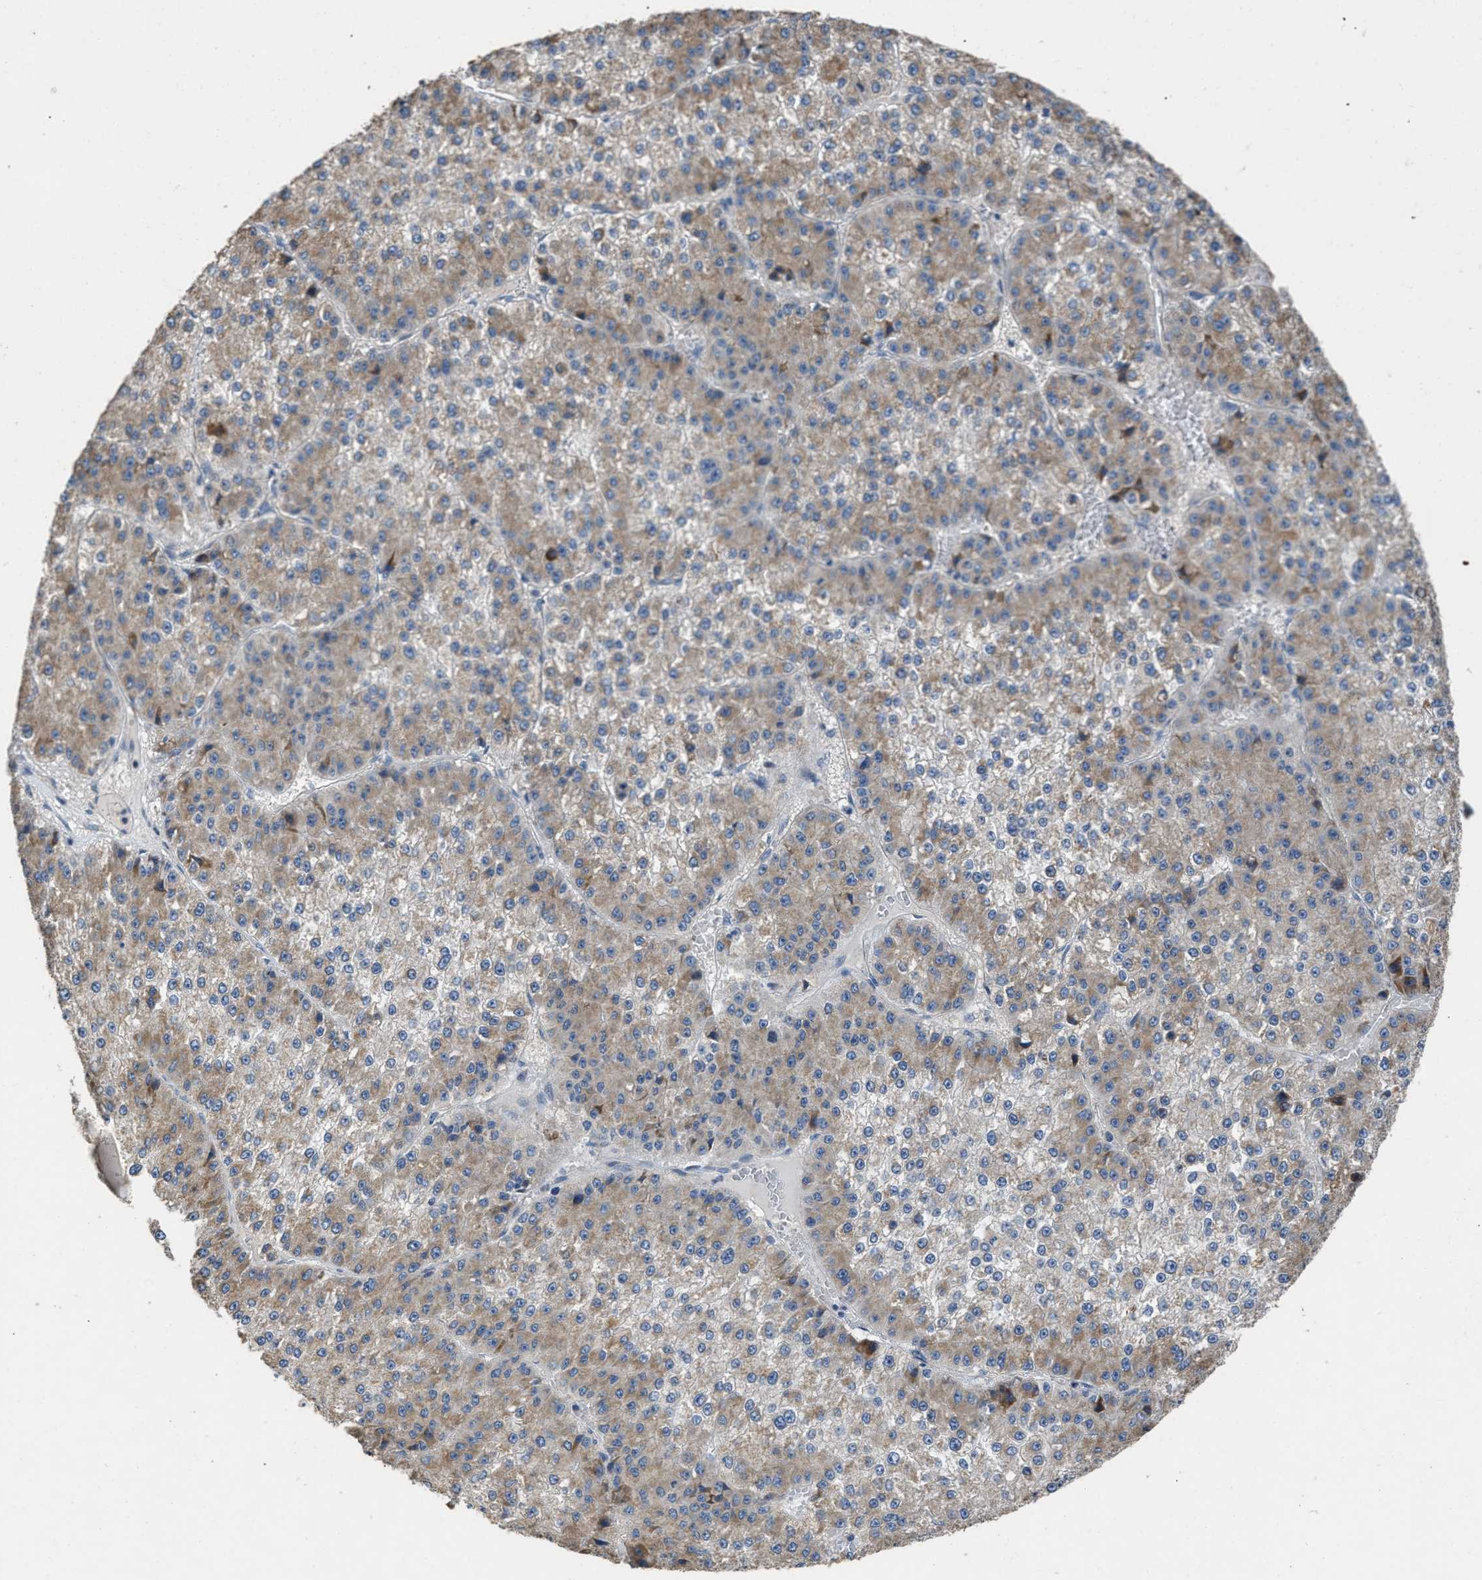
{"staining": {"intensity": "weak", "quantity": ">75%", "location": "cytoplasmic/membranous"}, "tissue": "liver cancer", "cell_type": "Tumor cells", "image_type": "cancer", "snomed": [{"axis": "morphology", "description": "Carcinoma, Hepatocellular, NOS"}, {"axis": "topography", "description": "Liver"}], "caption": "The image exhibits immunohistochemical staining of hepatocellular carcinoma (liver). There is weak cytoplasmic/membranous expression is appreciated in about >75% of tumor cells. Immunohistochemistry (ihc) stains the protein in brown and the nuclei are stained blue.", "gene": "TMEM150A", "patient": {"sex": "female", "age": 73}}